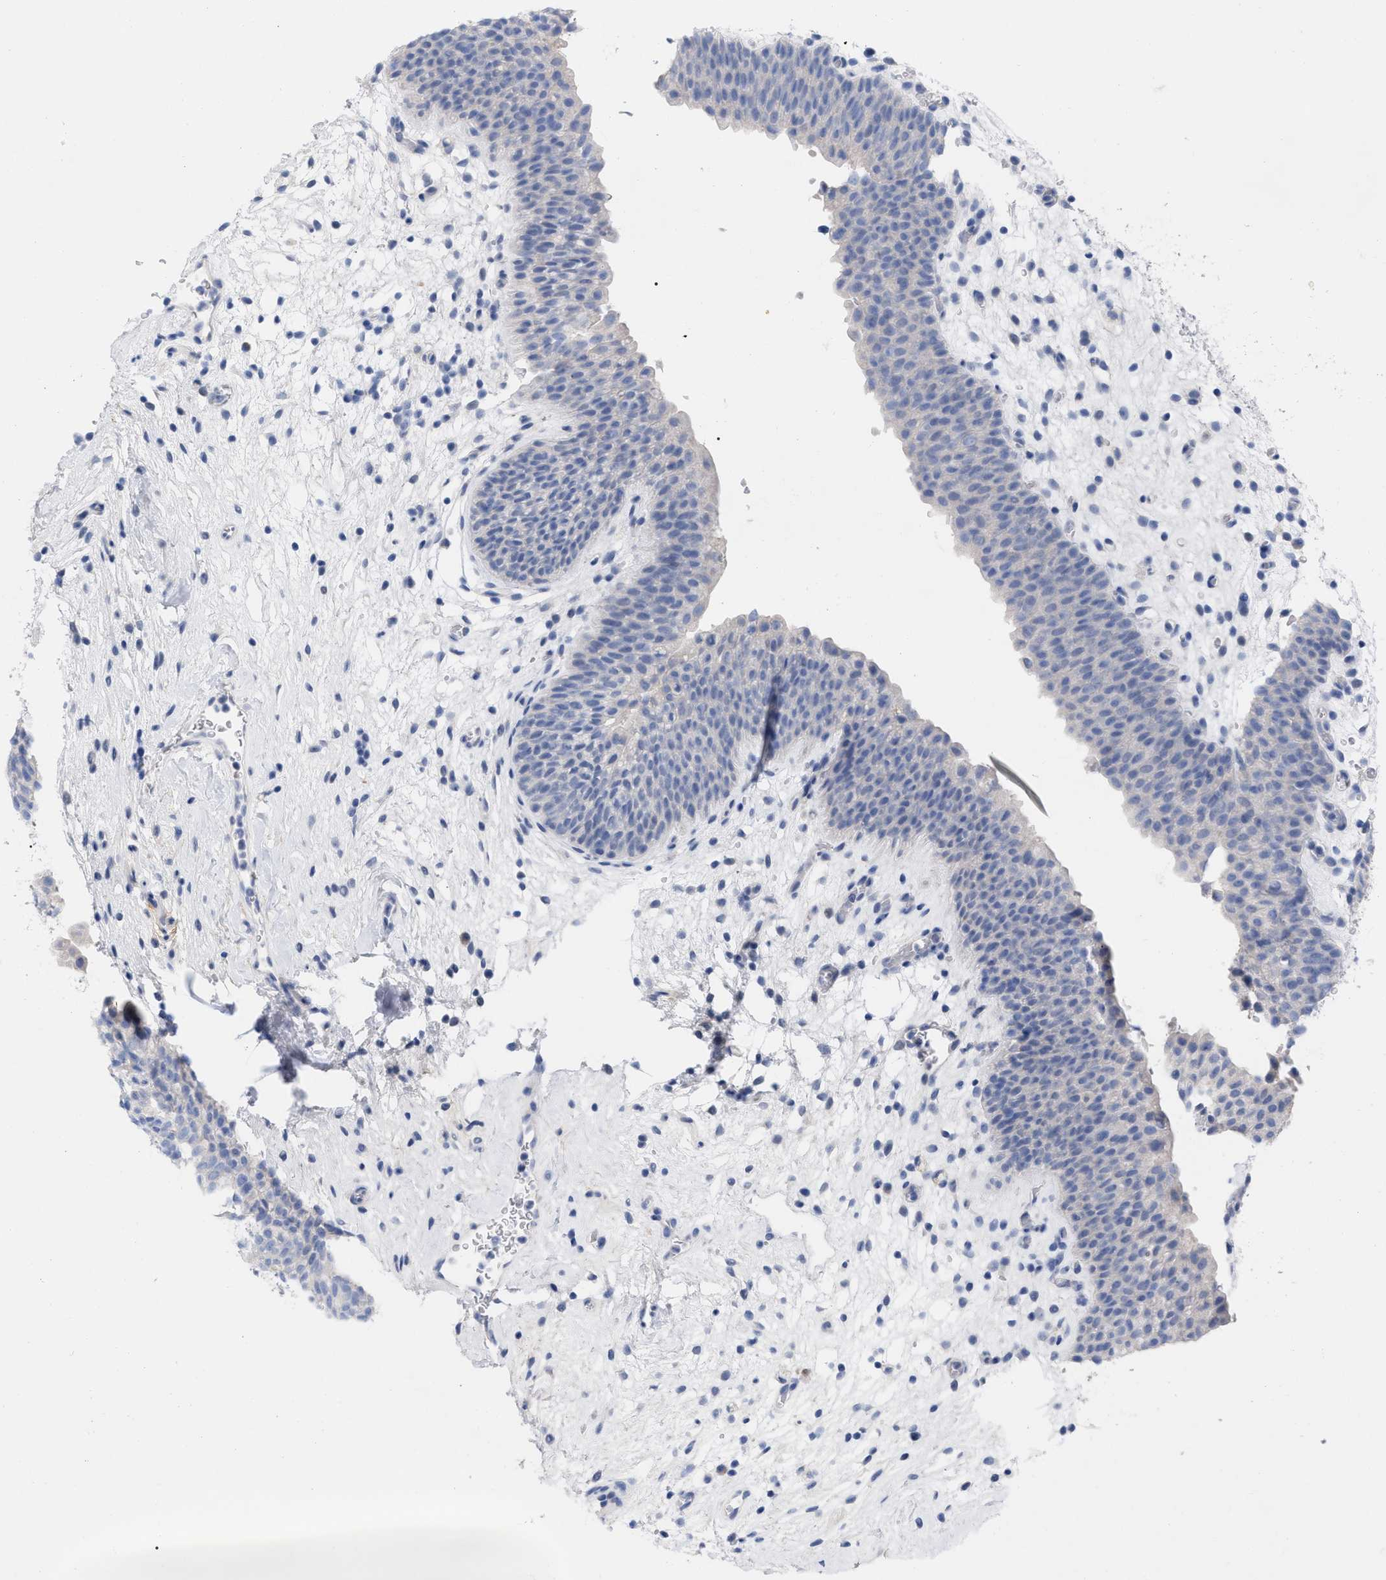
{"staining": {"intensity": "negative", "quantity": "none", "location": "none"}, "tissue": "urinary bladder", "cell_type": "Urothelial cells", "image_type": "normal", "snomed": [{"axis": "morphology", "description": "Normal tissue, NOS"}, {"axis": "topography", "description": "Urinary bladder"}], "caption": "Immunohistochemistry of normal human urinary bladder shows no positivity in urothelial cells. (DAB immunohistochemistry (IHC) with hematoxylin counter stain).", "gene": "HAPLN1", "patient": {"sex": "male", "age": 37}}